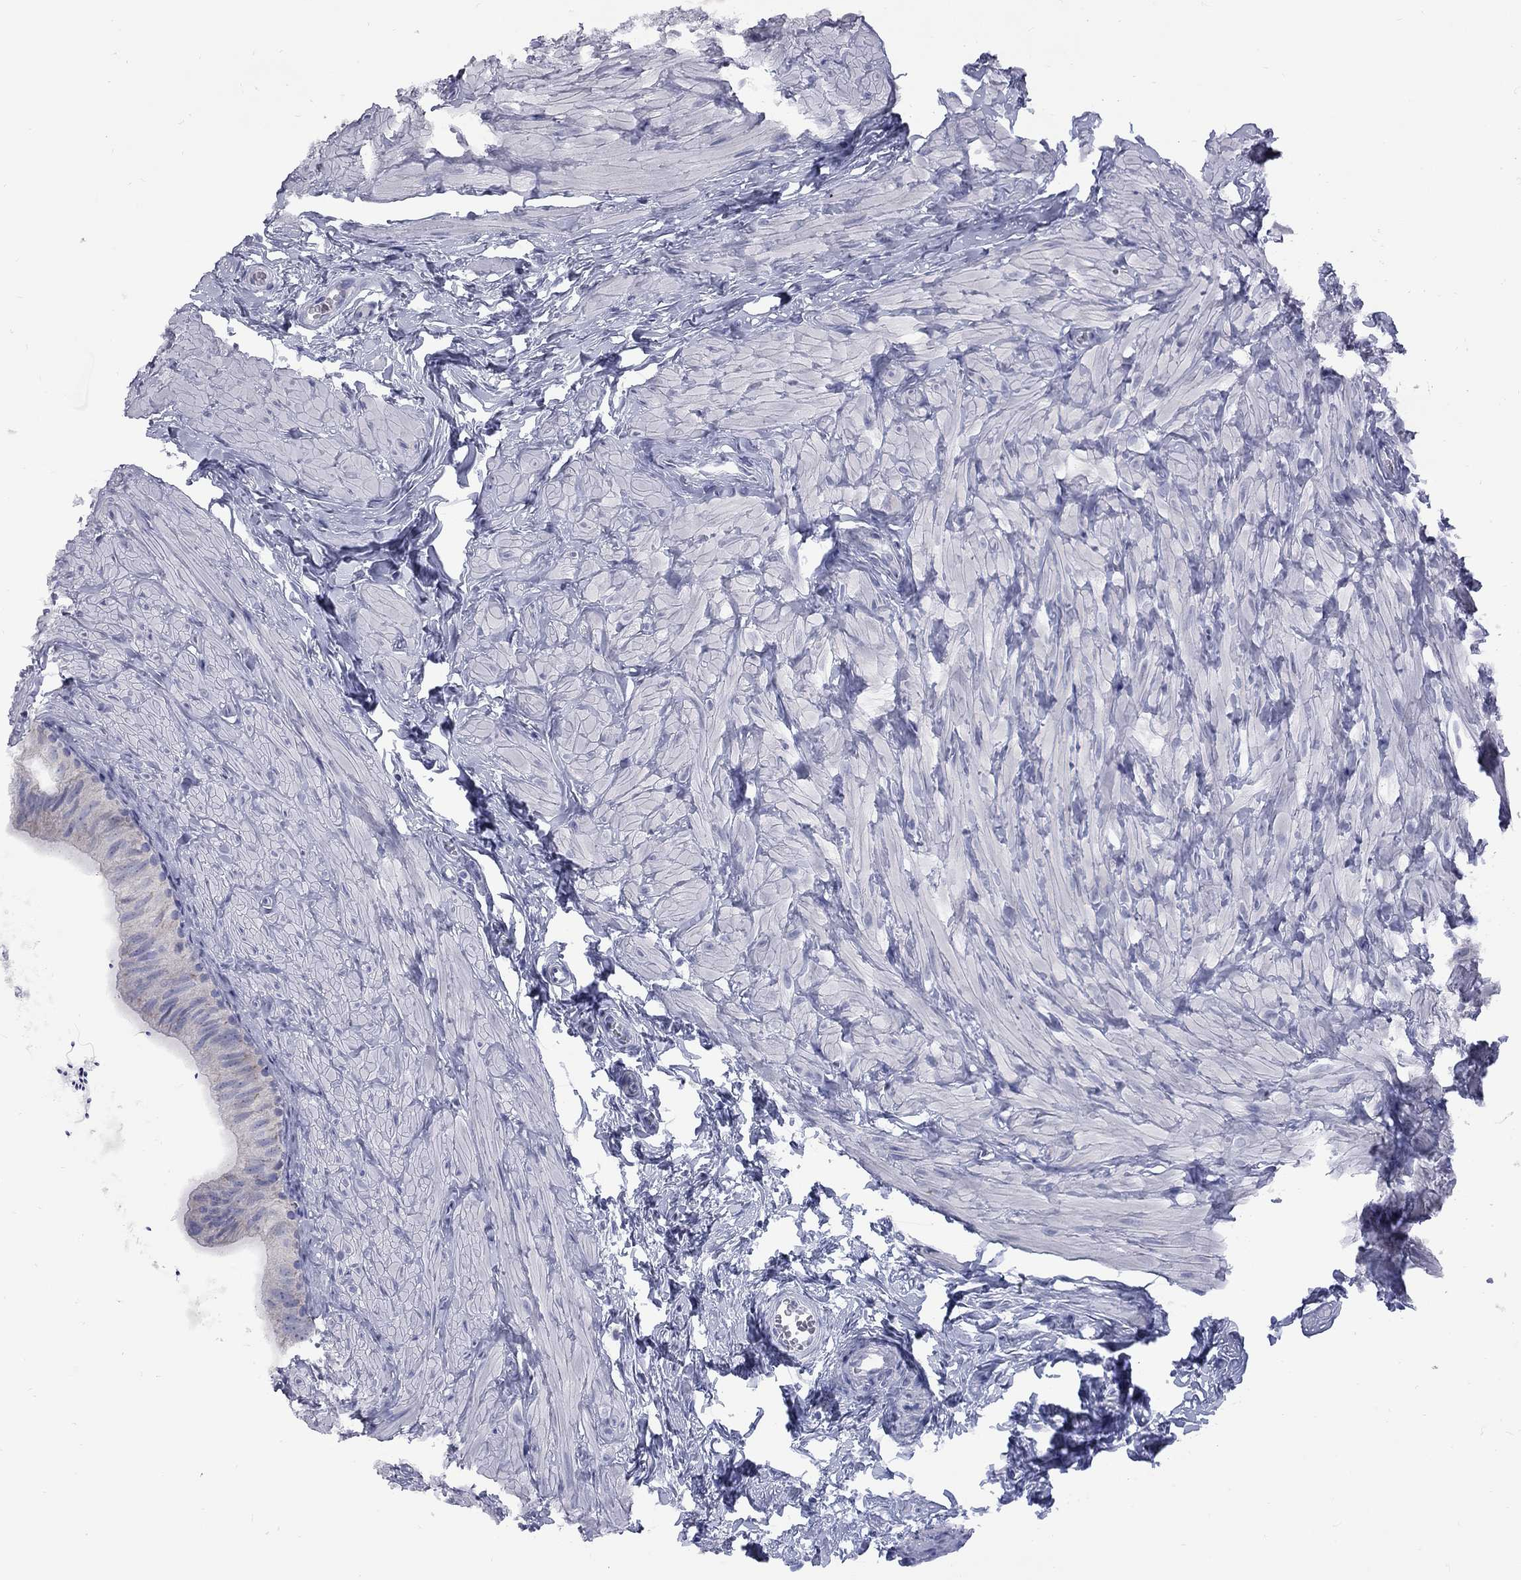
{"staining": {"intensity": "negative", "quantity": "none", "location": "none"}, "tissue": "epididymis", "cell_type": "Glandular cells", "image_type": "normal", "snomed": [{"axis": "morphology", "description": "Normal tissue, NOS"}, {"axis": "topography", "description": "Epididymis"}], "caption": "IHC image of normal human epididymis stained for a protein (brown), which displays no positivity in glandular cells. (Immunohistochemistry, brightfield microscopy, high magnification).", "gene": "ABCB4", "patient": {"sex": "male", "age": 32}}